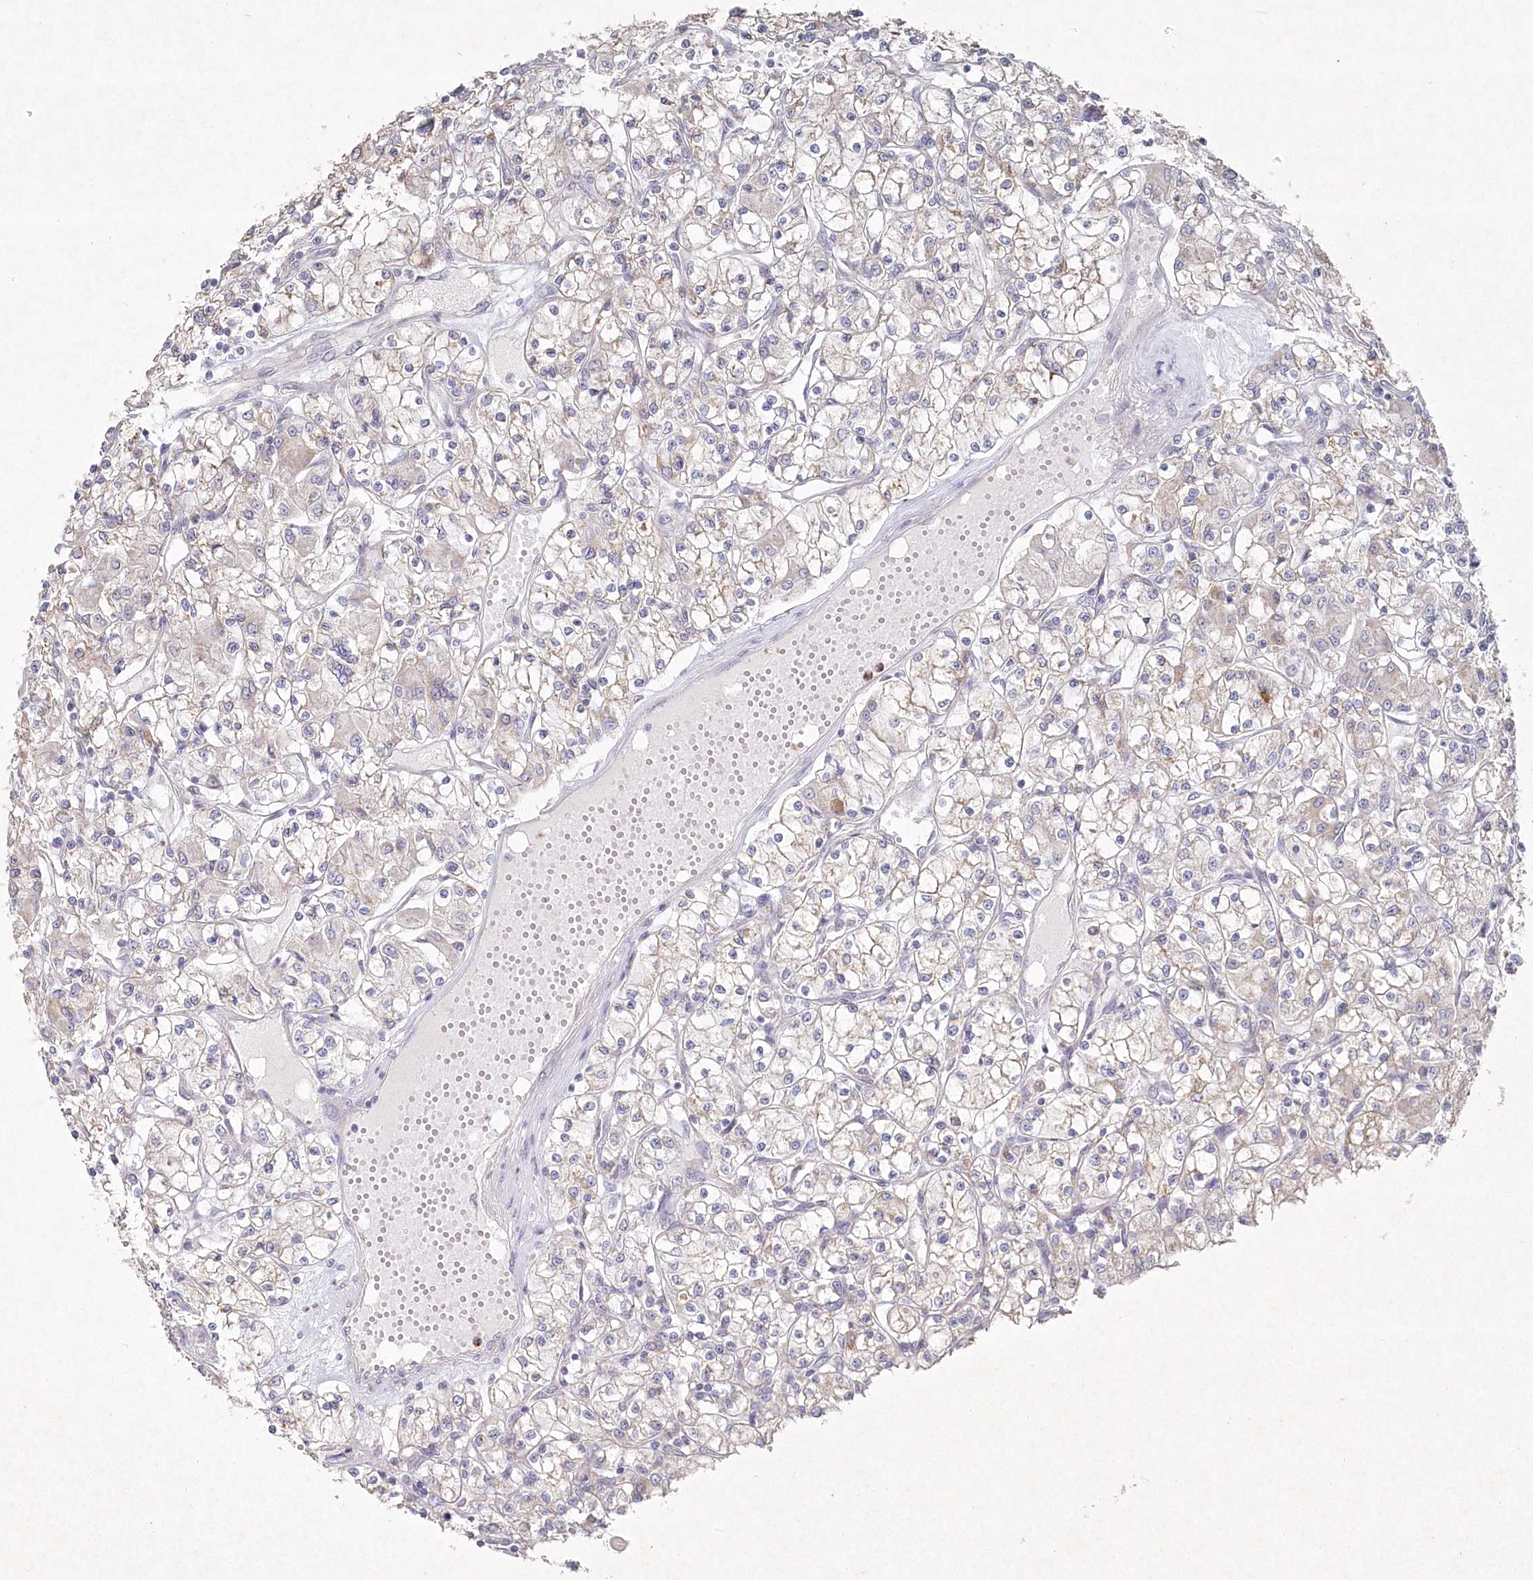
{"staining": {"intensity": "negative", "quantity": "none", "location": "none"}, "tissue": "renal cancer", "cell_type": "Tumor cells", "image_type": "cancer", "snomed": [{"axis": "morphology", "description": "Adenocarcinoma, NOS"}, {"axis": "topography", "description": "Kidney"}], "caption": "This is an immunohistochemistry (IHC) micrograph of human adenocarcinoma (renal). There is no expression in tumor cells.", "gene": "TGFBRAP1", "patient": {"sex": "female", "age": 59}}